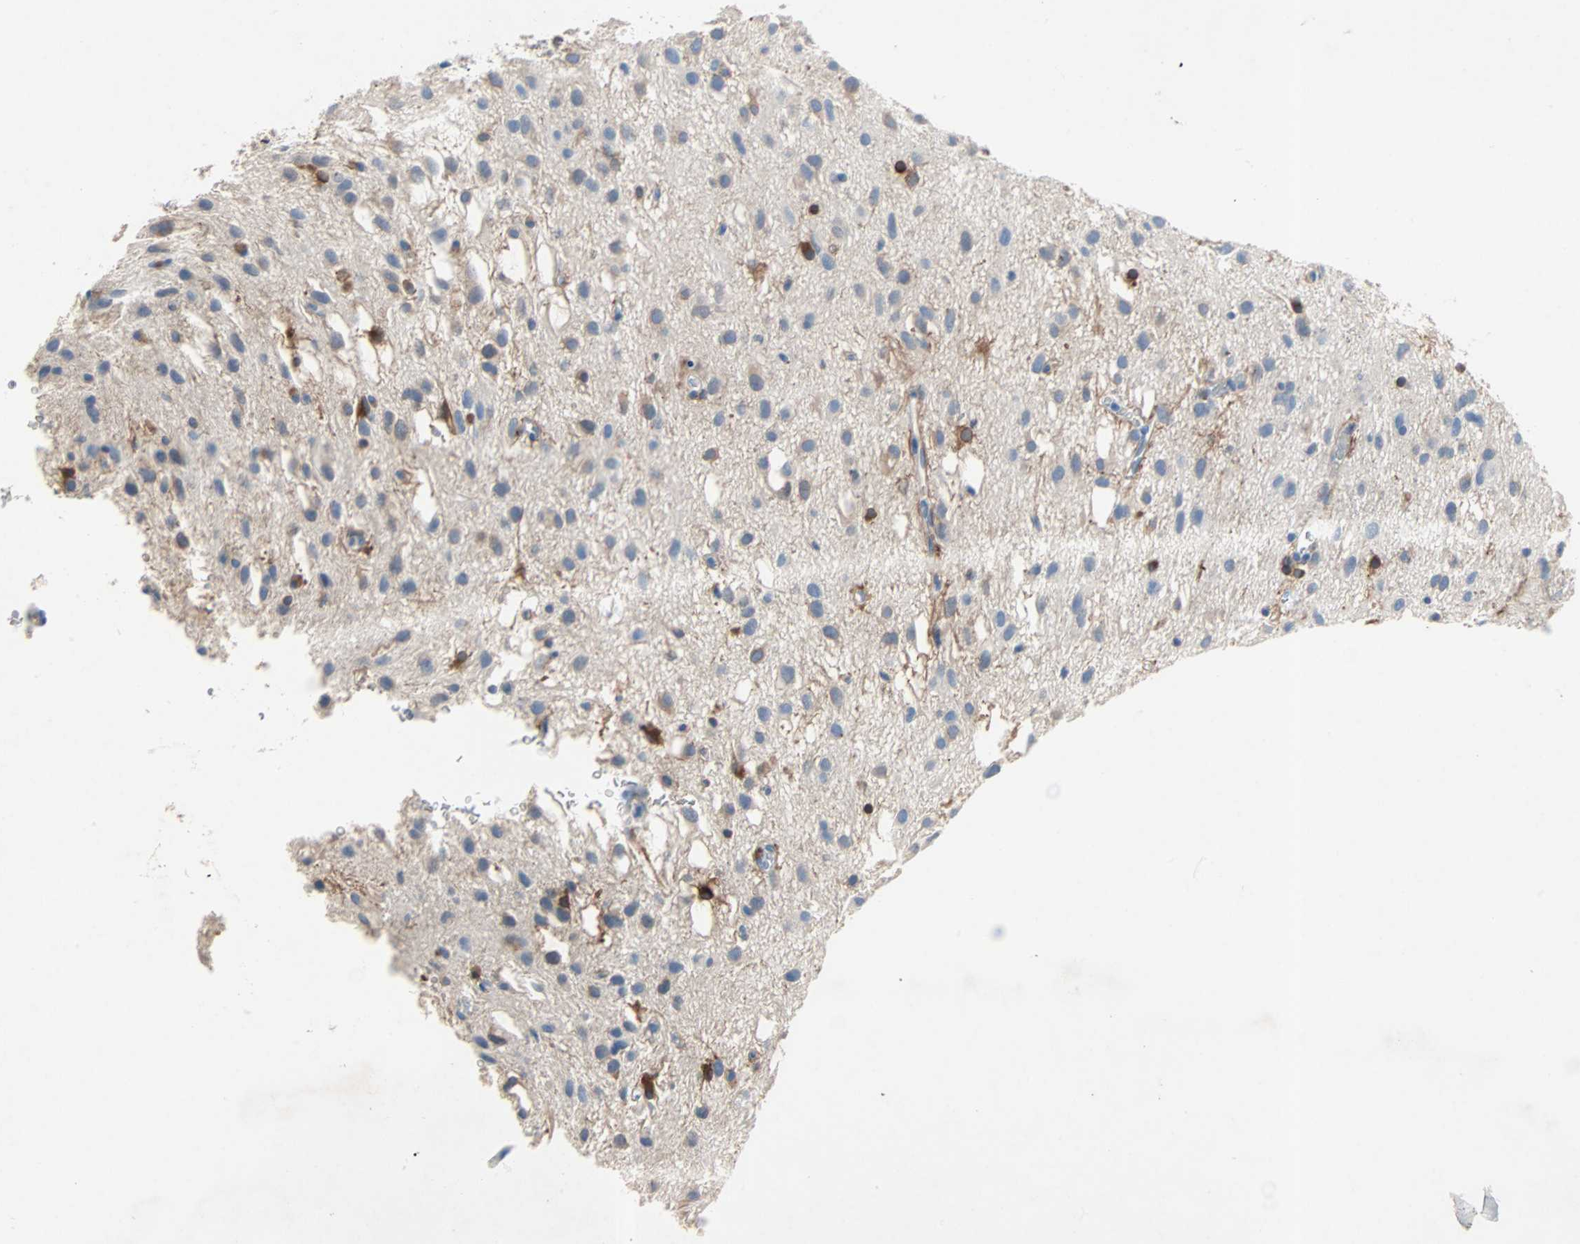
{"staining": {"intensity": "moderate", "quantity": "<25%", "location": "cytoplasmic/membranous"}, "tissue": "glioma", "cell_type": "Tumor cells", "image_type": "cancer", "snomed": [{"axis": "morphology", "description": "Glioma, malignant, Low grade"}, {"axis": "topography", "description": "Brain"}], "caption": "This micrograph shows malignant glioma (low-grade) stained with immunohistochemistry (IHC) to label a protein in brown. The cytoplasmic/membranous of tumor cells show moderate positivity for the protein. Nuclei are counter-stained blue.", "gene": "PCDHB2", "patient": {"sex": "male", "age": 77}}